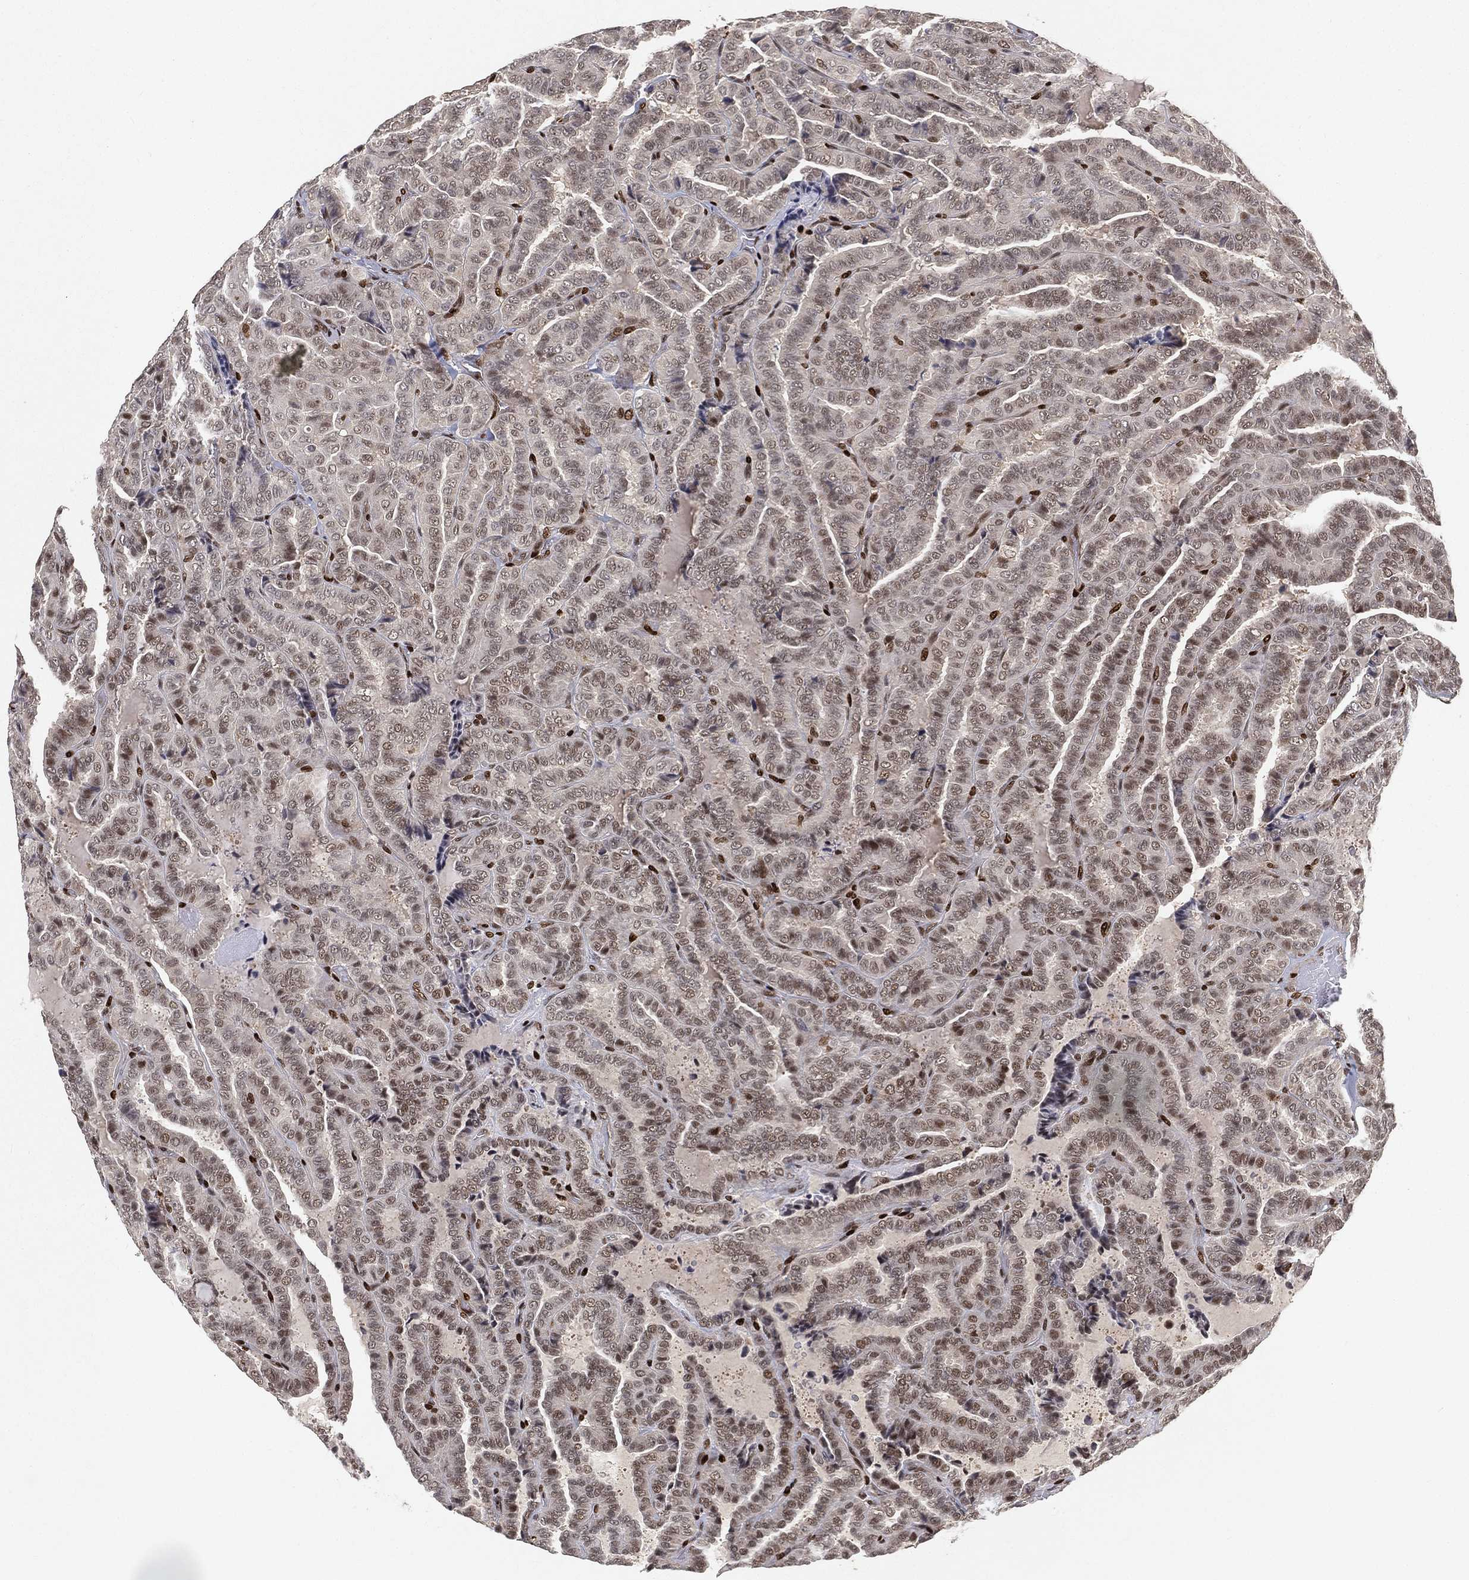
{"staining": {"intensity": "negative", "quantity": "none", "location": "none"}, "tissue": "thyroid cancer", "cell_type": "Tumor cells", "image_type": "cancer", "snomed": [{"axis": "morphology", "description": "Papillary adenocarcinoma, NOS"}, {"axis": "topography", "description": "Thyroid gland"}], "caption": "Immunohistochemistry of thyroid cancer (papillary adenocarcinoma) reveals no expression in tumor cells.", "gene": "CRTC3", "patient": {"sex": "female", "age": 39}}